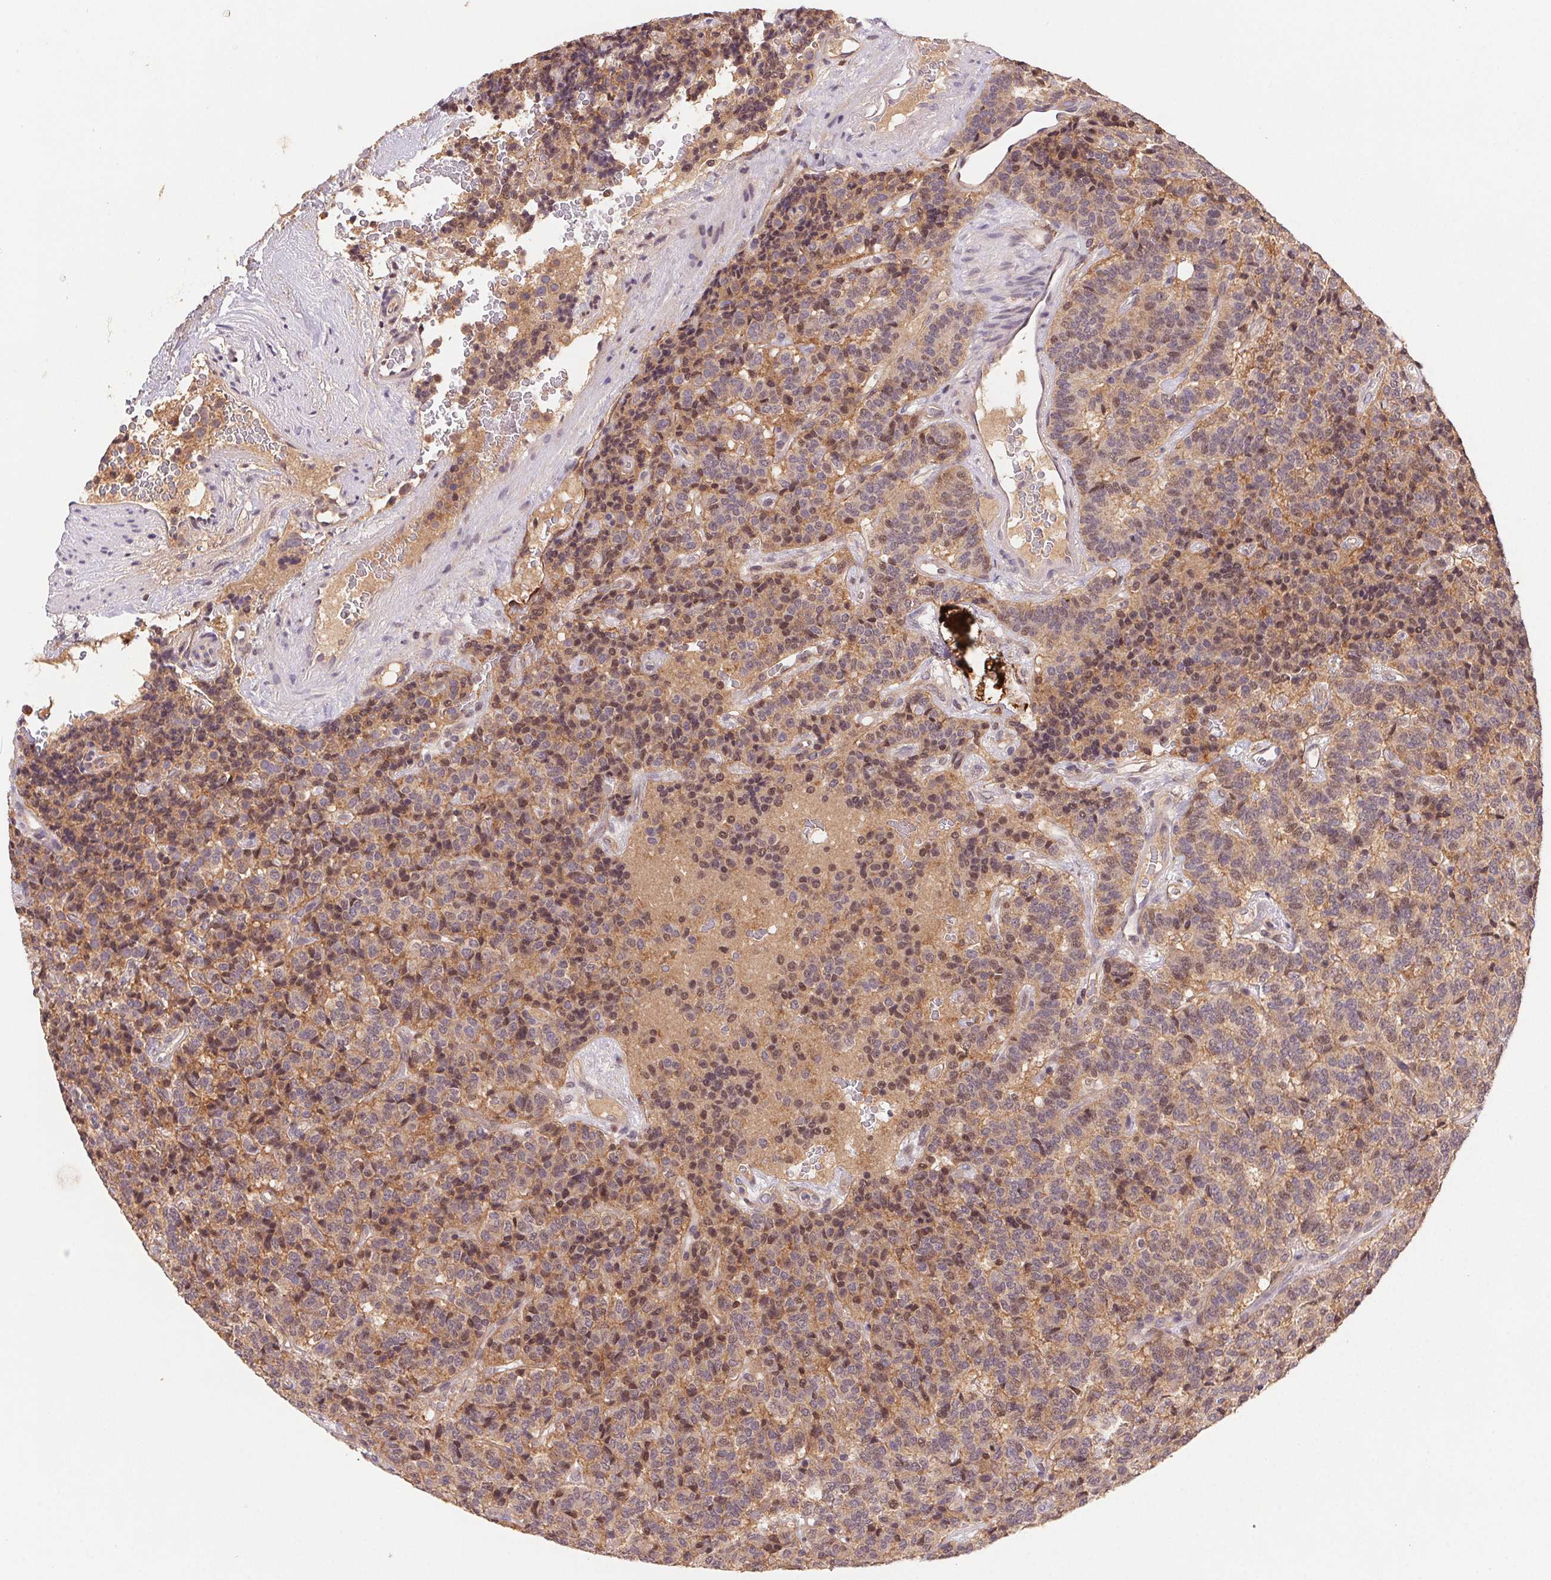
{"staining": {"intensity": "weak", "quantity": ">75%", "location": "cytoplasmic/membranous"}, "tissue": "carcinoid", "cell_type": "Tumor cells", "image_type": "cancer", "snomed": [{"axis": "morphology", "description": "Carcinoid, malignant, NOS"}, {"axis": "topography", "description": "Pancreas"}], "caption": "Protein staining shows weak cytoplasmic/membranous staining in about >75% of tumor cells in carcinoid.", "gene": "SLC52A2", "patient": {"sex": "male", "age": 36}}